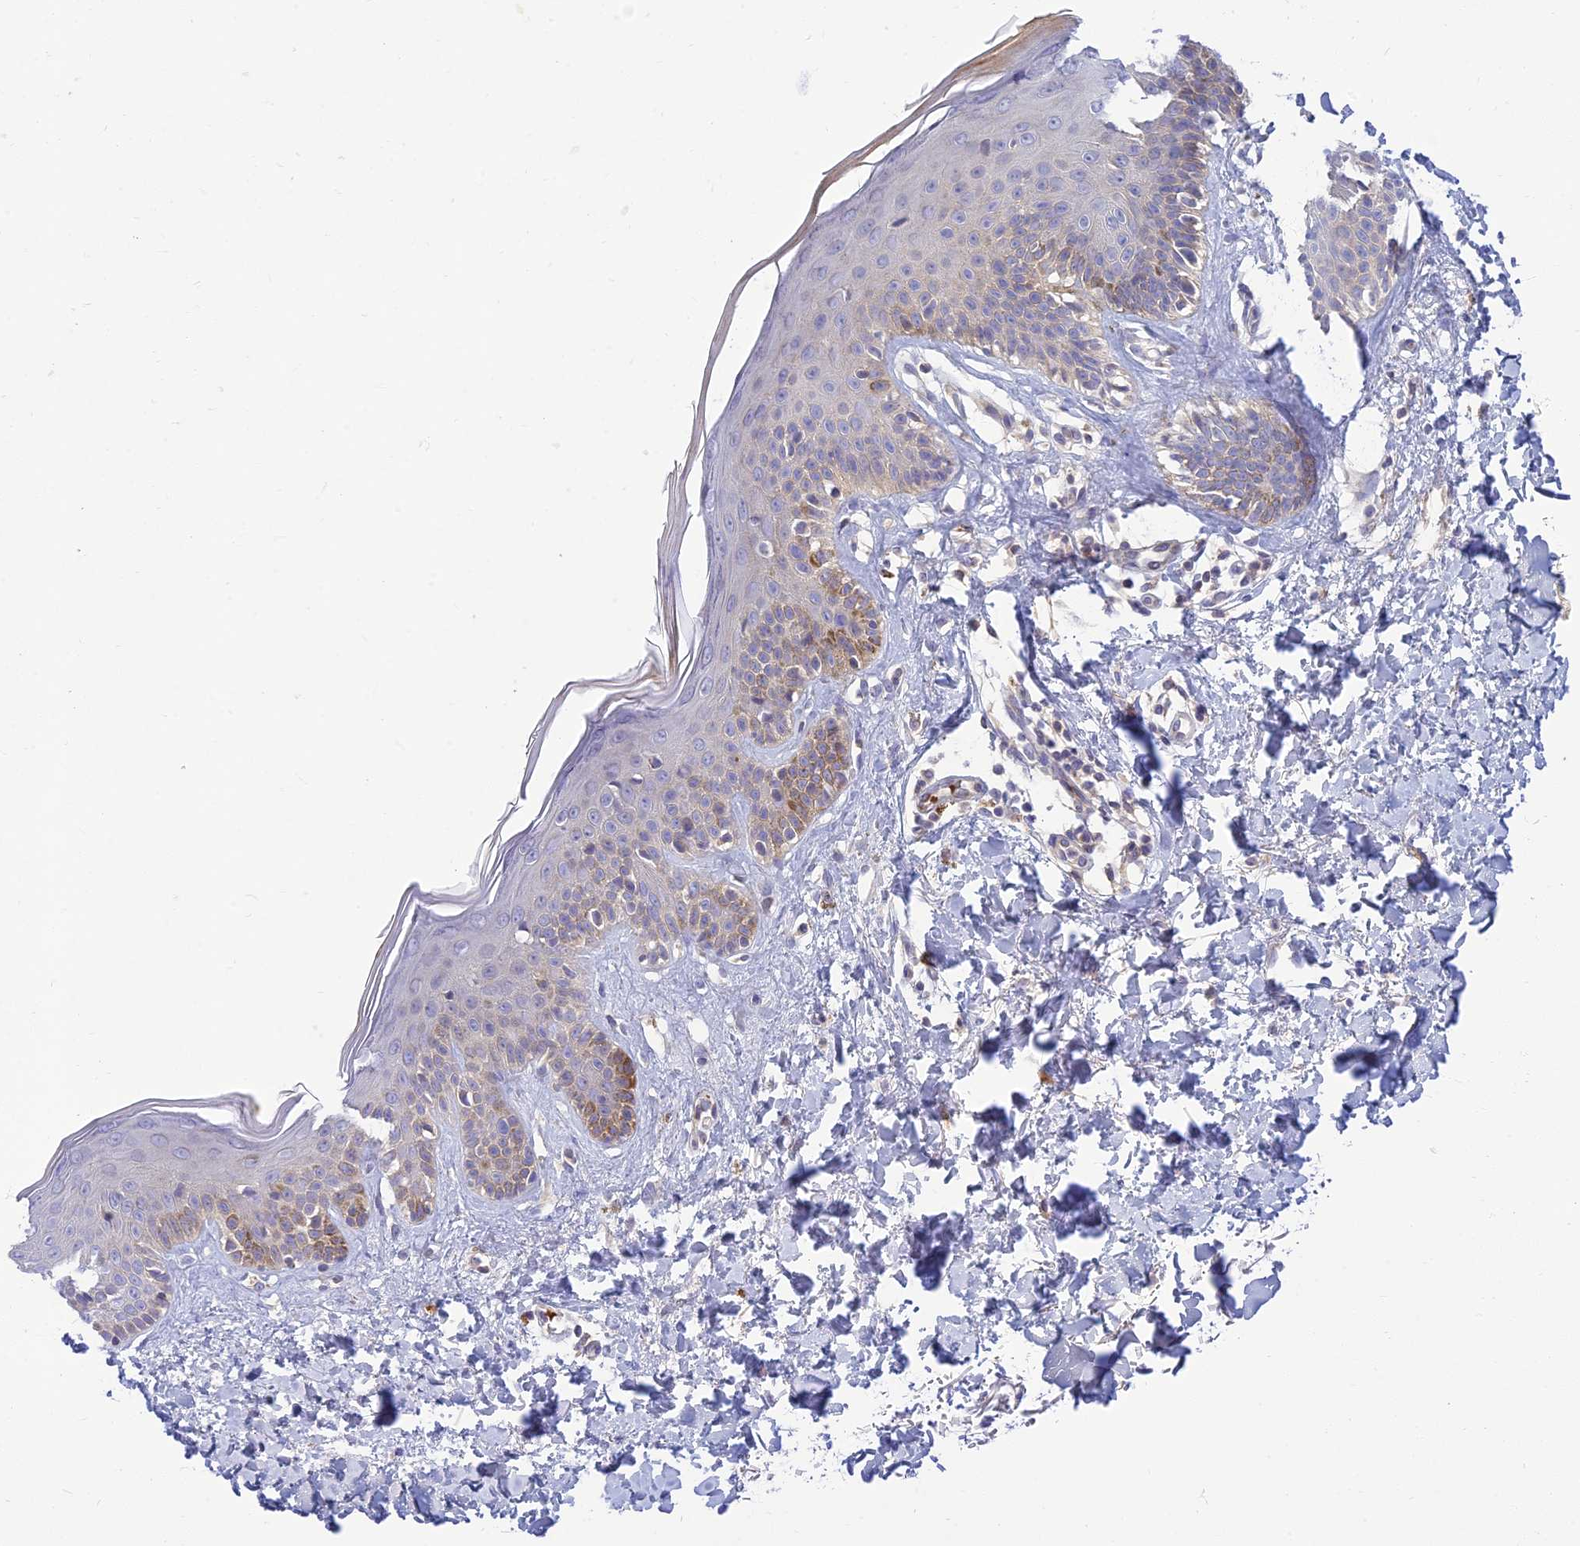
{"staining": {"intensity": "negative", "quantity": "none", "location": "none"}, "tissue": "skin", "cell_type": "Fibroblasts", "image_type": "normal", "snomed": [{"axis": "morphology", "description": "Normal tissue, NOS"}, {"axis": "topography", "description": "Skin"}], "caption": "High power microscopy image of an immunohistochemistry histopathology image of normal skin, revealing no significant positivity in fibroblasts. Brightfield microscopy of IHC stained with DAB (brown) and hematoxylin (blue), captured at high magnification.", "gene": "CLIP4", "patient": {"sex": "female", "age": 58}}